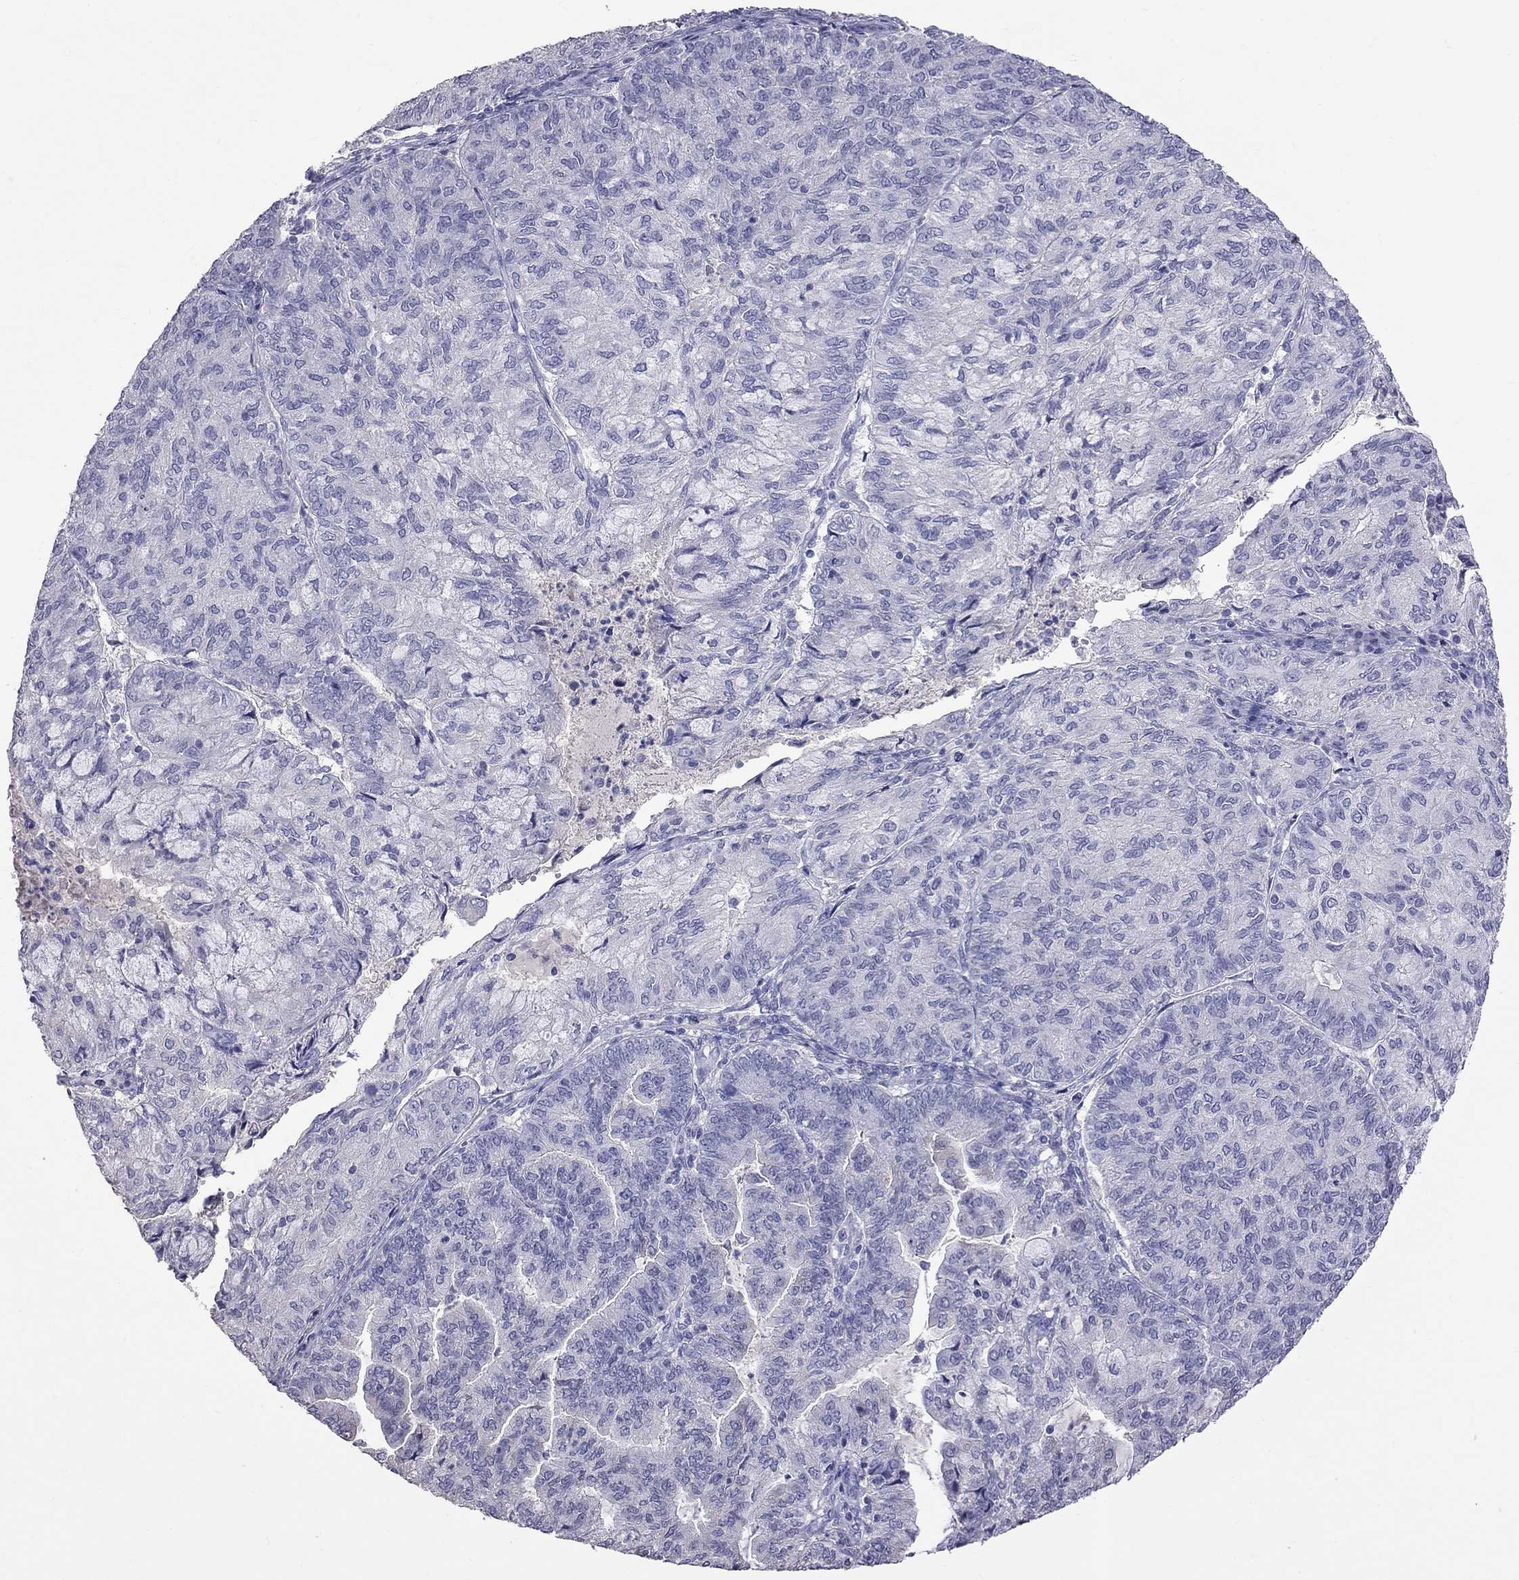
{"staining": {"intensity": "negative", "quantity": "none", "location": "none"}, "tissue": "endometrial cancer", "cell_type": "Tumor cells", "image_type": "cancer", "snomed": [{"axis": "morphology", "description": "Adenocarcinoma, NOS"}, {"axis": "topography", "description": "Endometrium"}], "caption": "The image reveals no staining of tumor cells in endometrial cancer.", "gene": "CFAP91", "patient": {"sex": "female", "age": 82}}